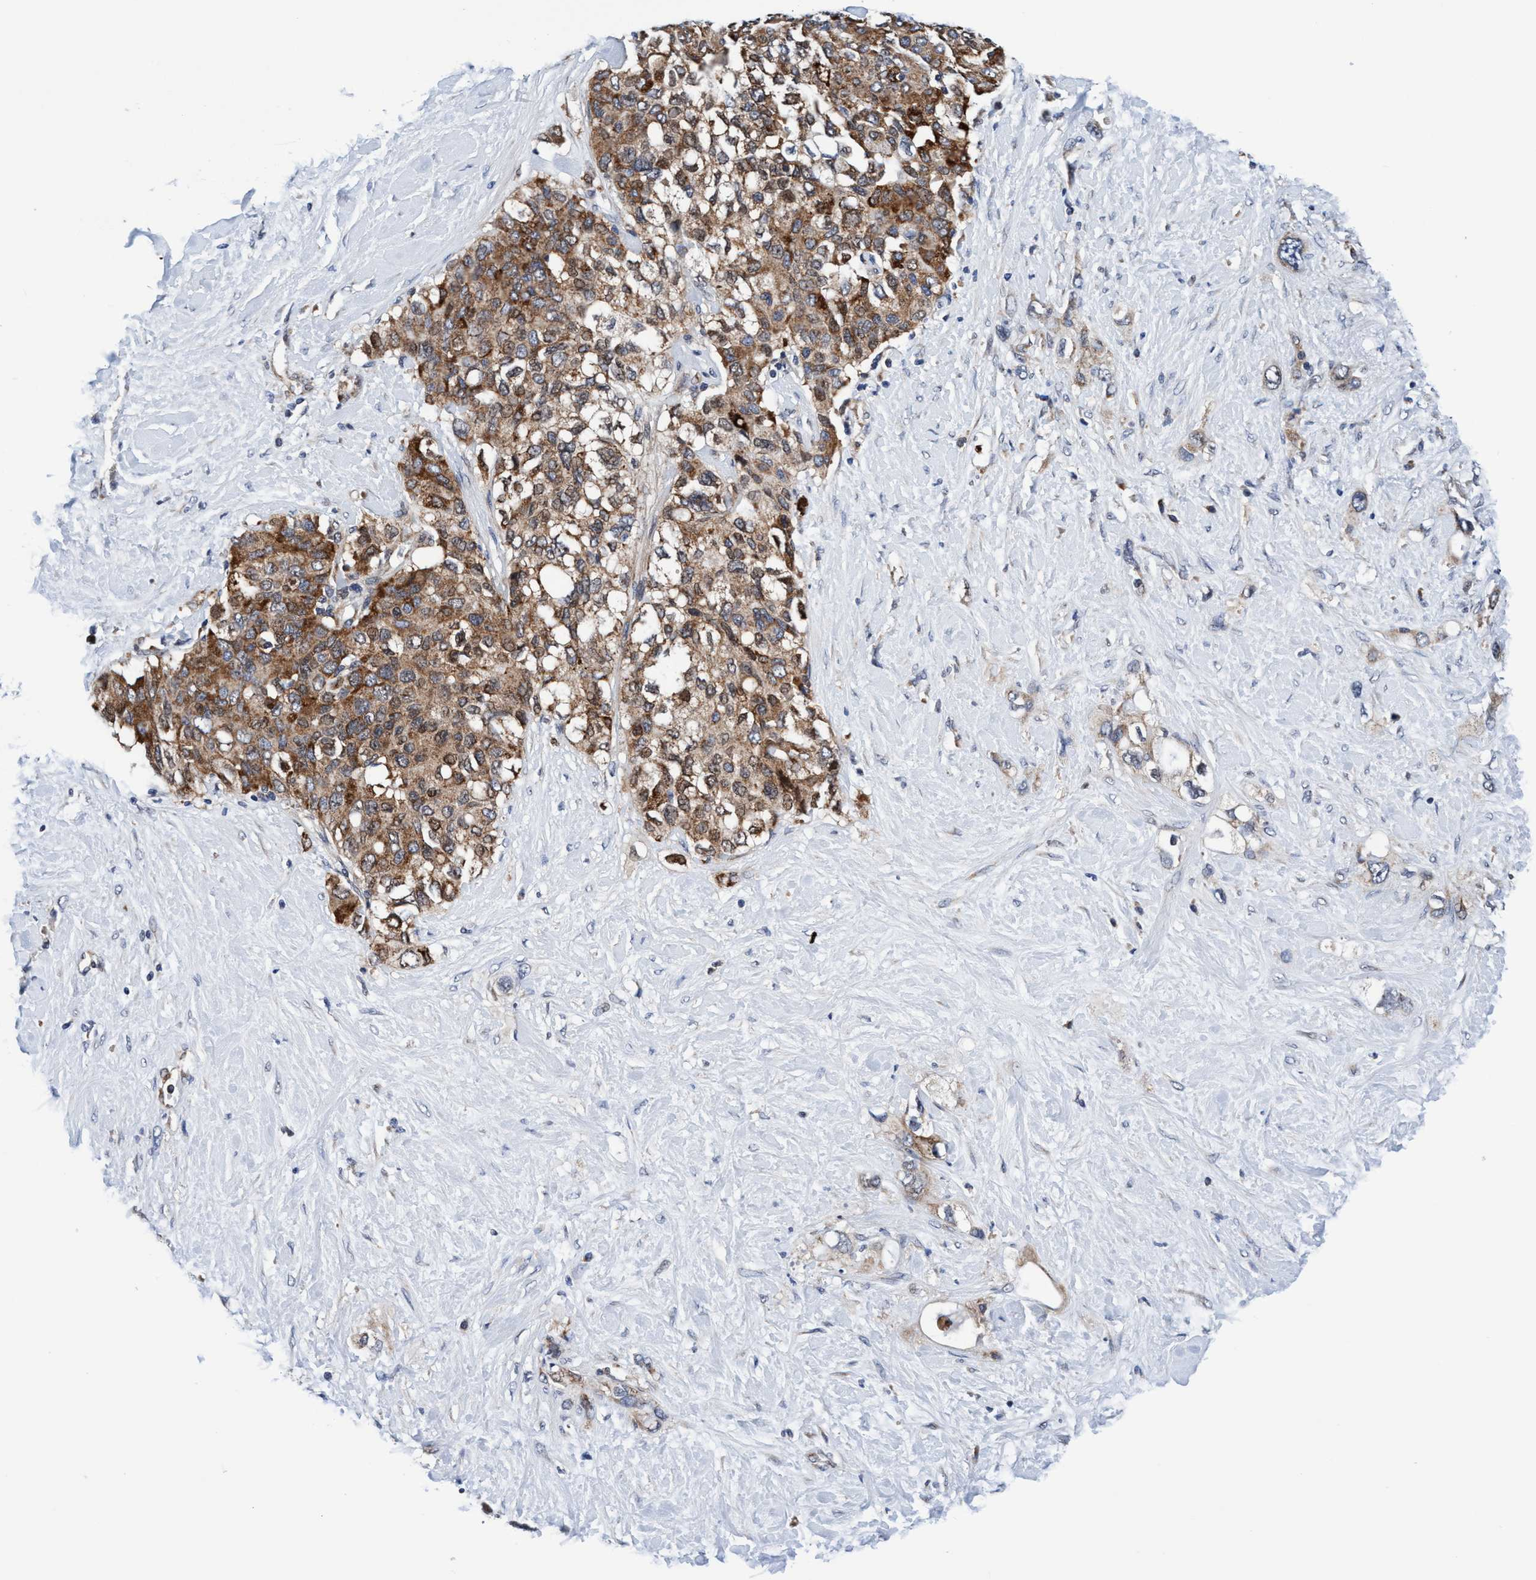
{"staining": {"intensity": "moderate", "quantity": ">75%", "location": "cytoplasmic/membranous"}, "tissue": "pancreatic cancer", "cell_type": "Tumor cells", "image_type": "cancer", "snomed": [{"axis": "morphology", "description": "Adenocarcinoma, NOS"}, {"axis": "topography", "description": "Pancreas"}], "caption": "Pancreatic adenocarcinoma stained with a protein marker displays moderate staining in tumor cells.", "gene": "AGAP2", "patient": {"sex": "female", "age": 56}}